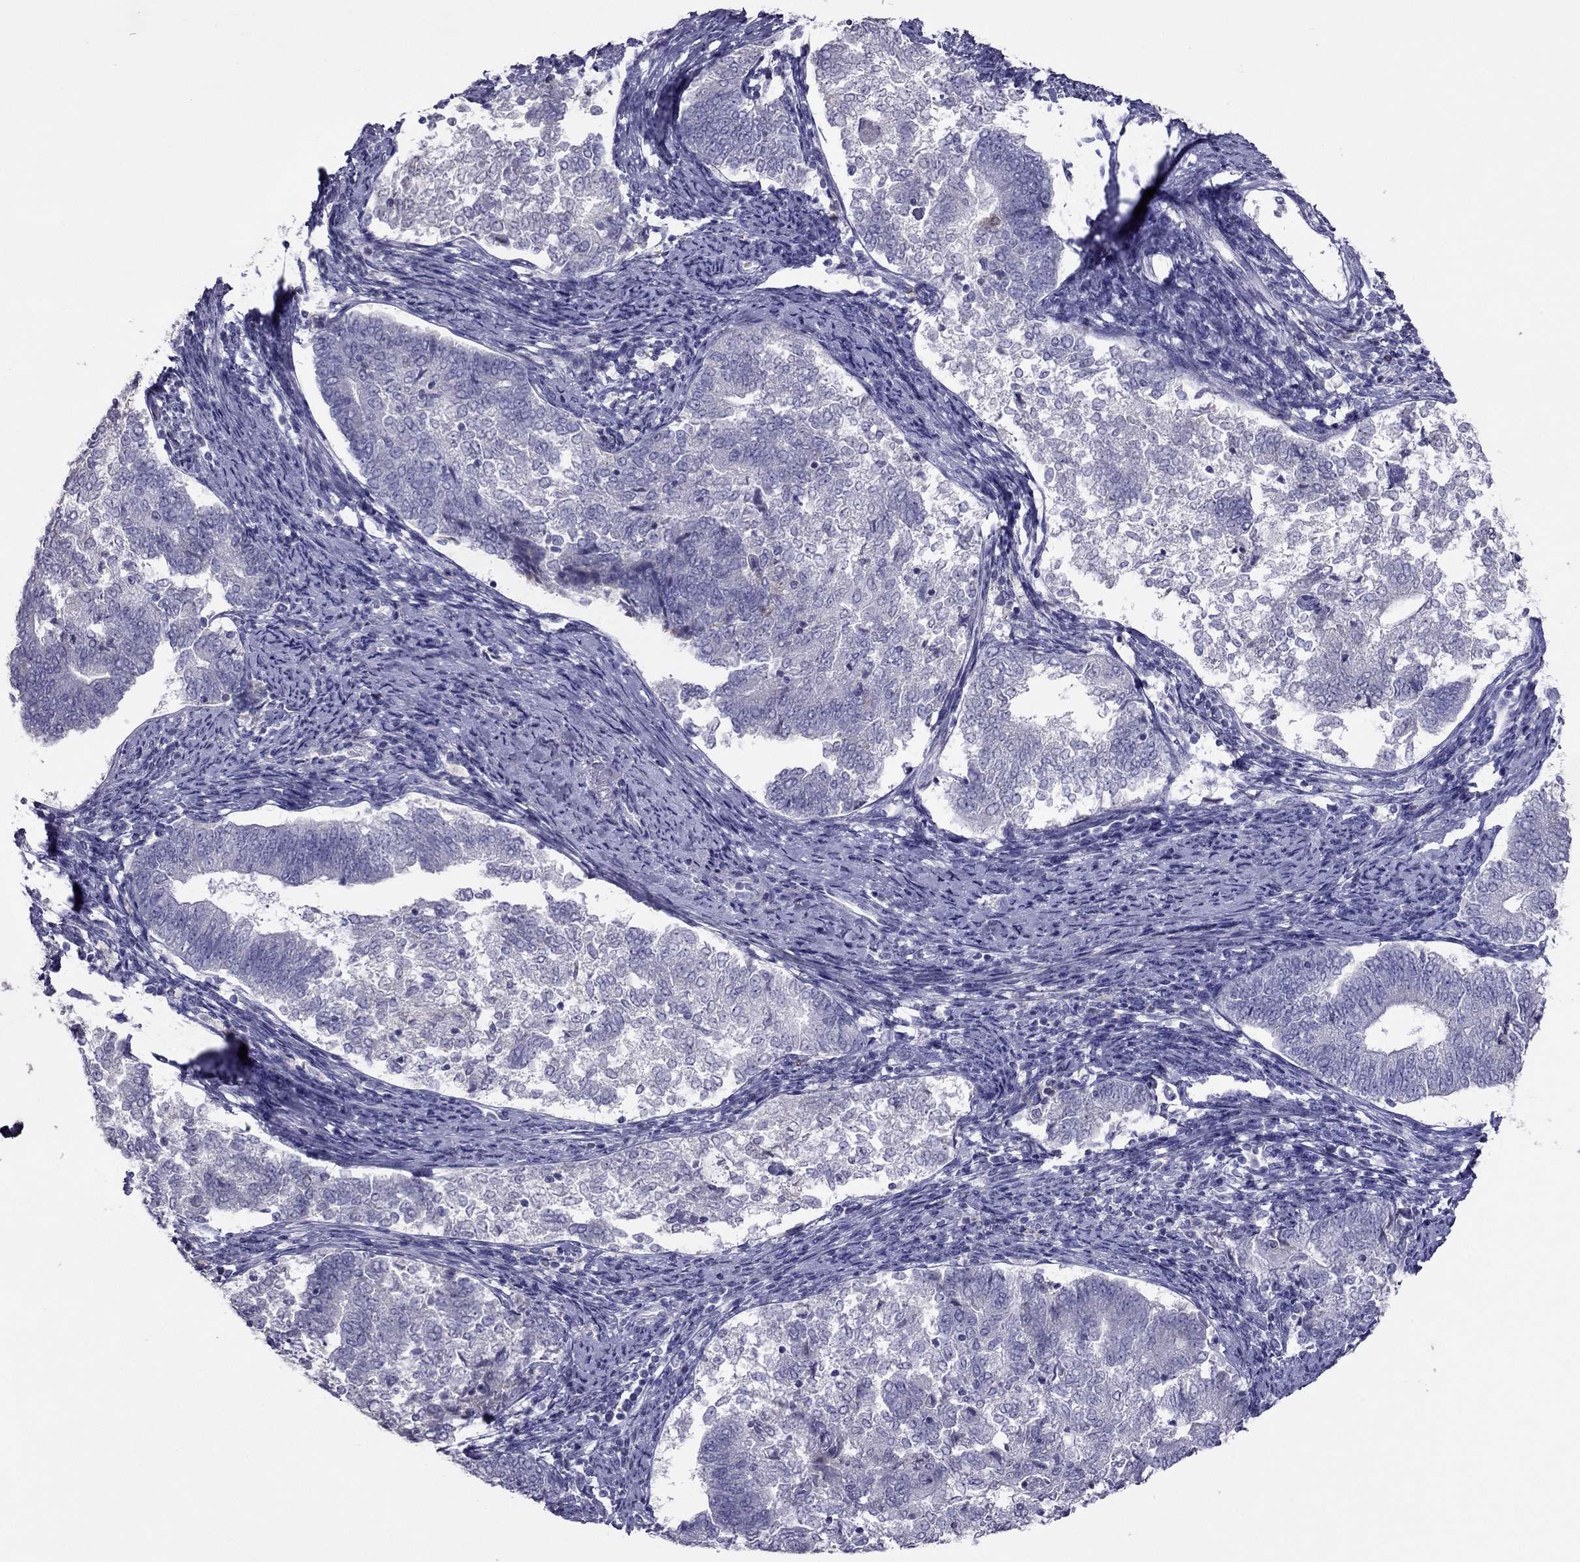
{"staining": {"intensity": "negative", "quantity": "none", "location": "none"}, "tissue": "endometrial cancer", "cell_type": "Tumor cells", "image_type": "cancer", "snomed": [{"axis": "morphology", "description": "Adenocarcinoma, NOS"}, {"axis": "topography", "description": "Endometrium"}], "caption": "Tumor cells show no significant protein staining in endometrial cancer. The staining is performed using DAB (3,3'-diaminobenzidine) brown chromogen with nuclei counter-stained in using hematoxylin.", "gene": "RGS8", "patient": {"sex": "female", "age": 65}}